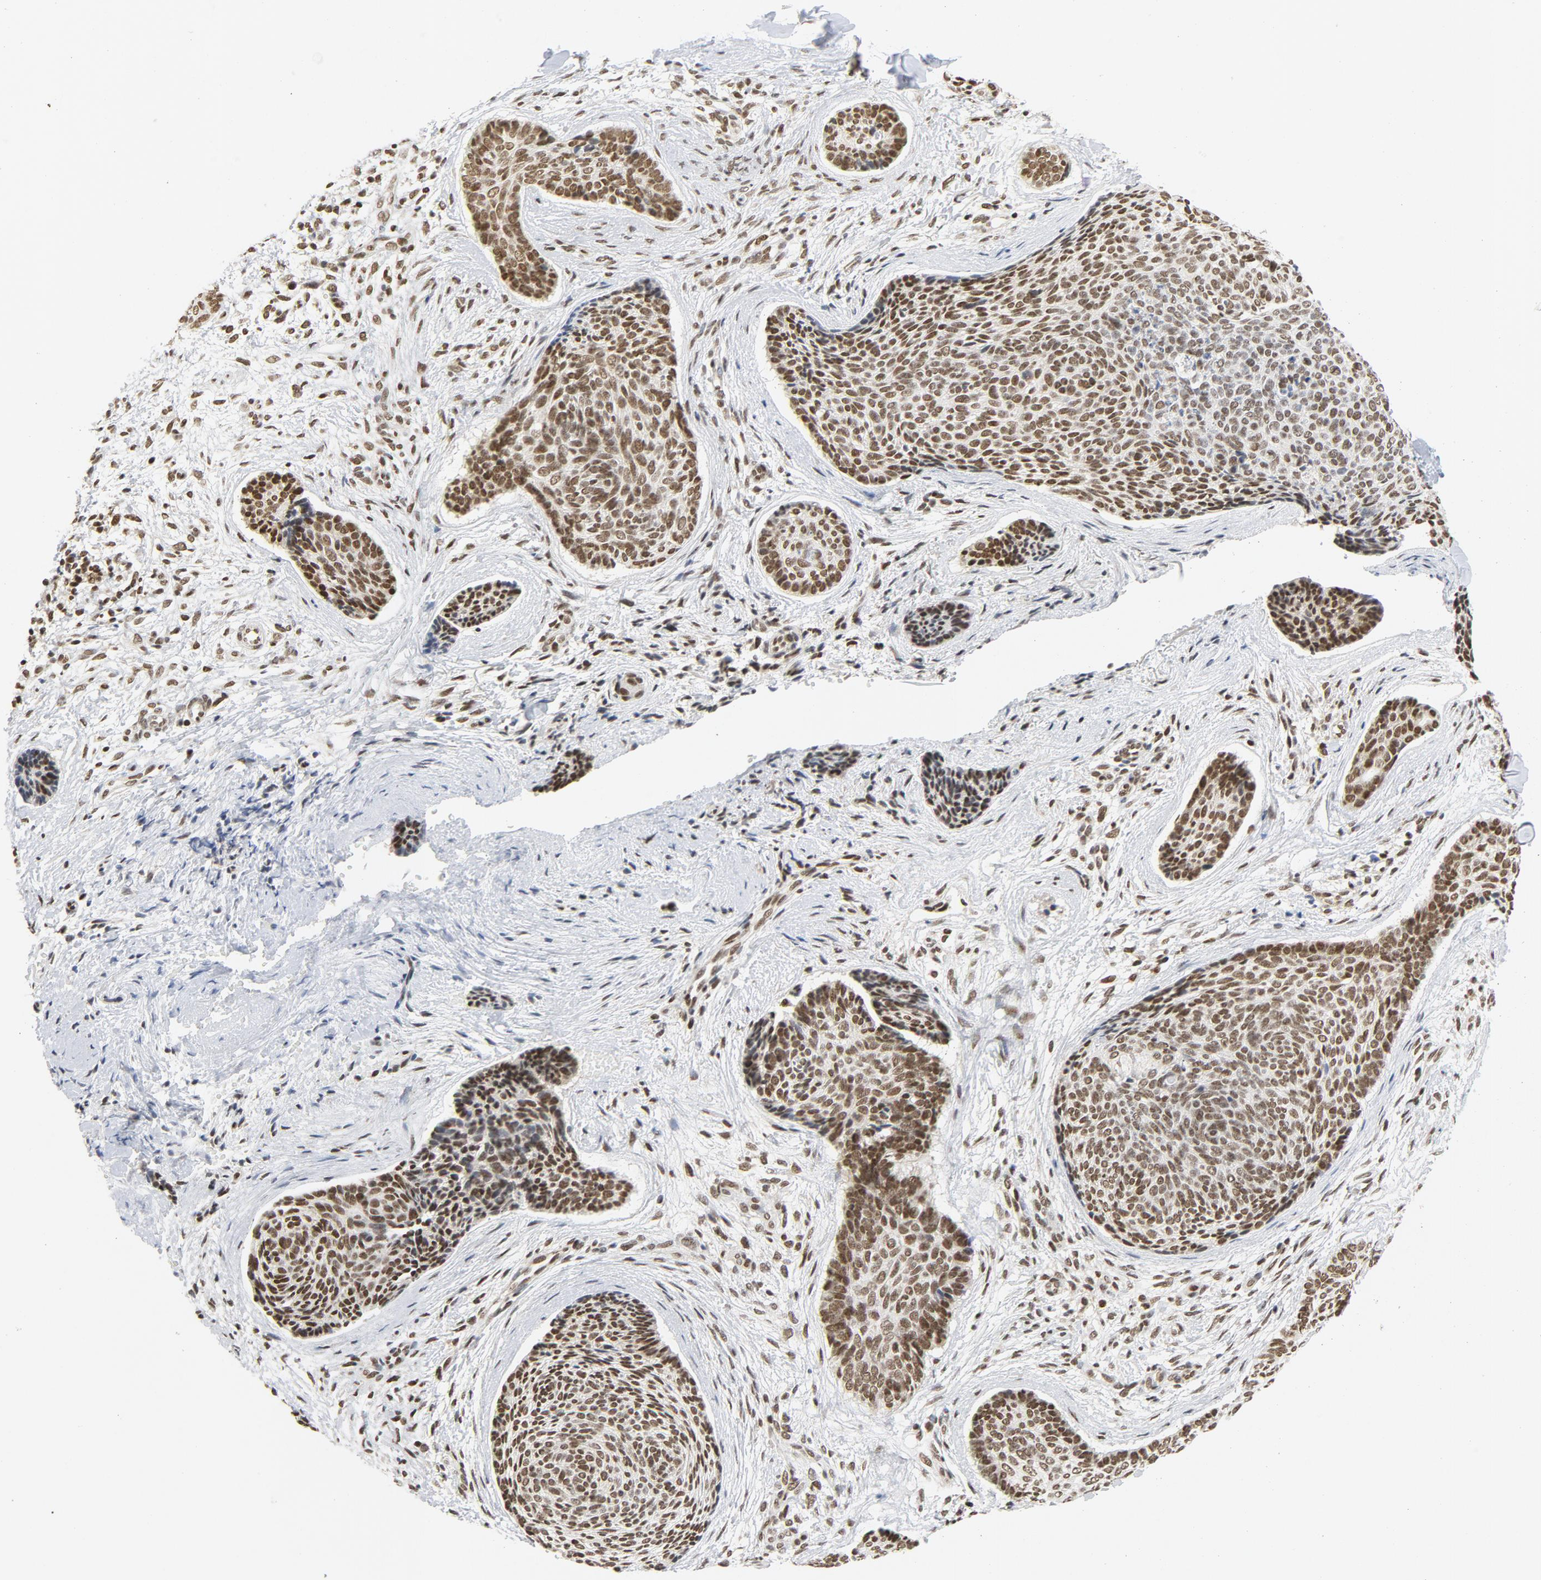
{"staining": {"intensity": "strong", "quantity": ">75%", "location": "nuclear"}, "tissue": "skin cancer", "cell_type": "Tumor cells", "image_type": "cancer", "snomed": [{"axis": "morphology", "description": "Normal tissue, NOS"}, {"axis": "morphology", "description": "Basal cell carcinoma"}, {"axis": "topography", "description": "Skin"}], "caption": "Protein expression analysis of skin cancer reveals strong nuclear staining in about >75% of tumor cells. (DAB IHC with brightfield microscopy, high magnification).", "gene": "ERCC1", "patient": {"sex": "female", "age": 57}}